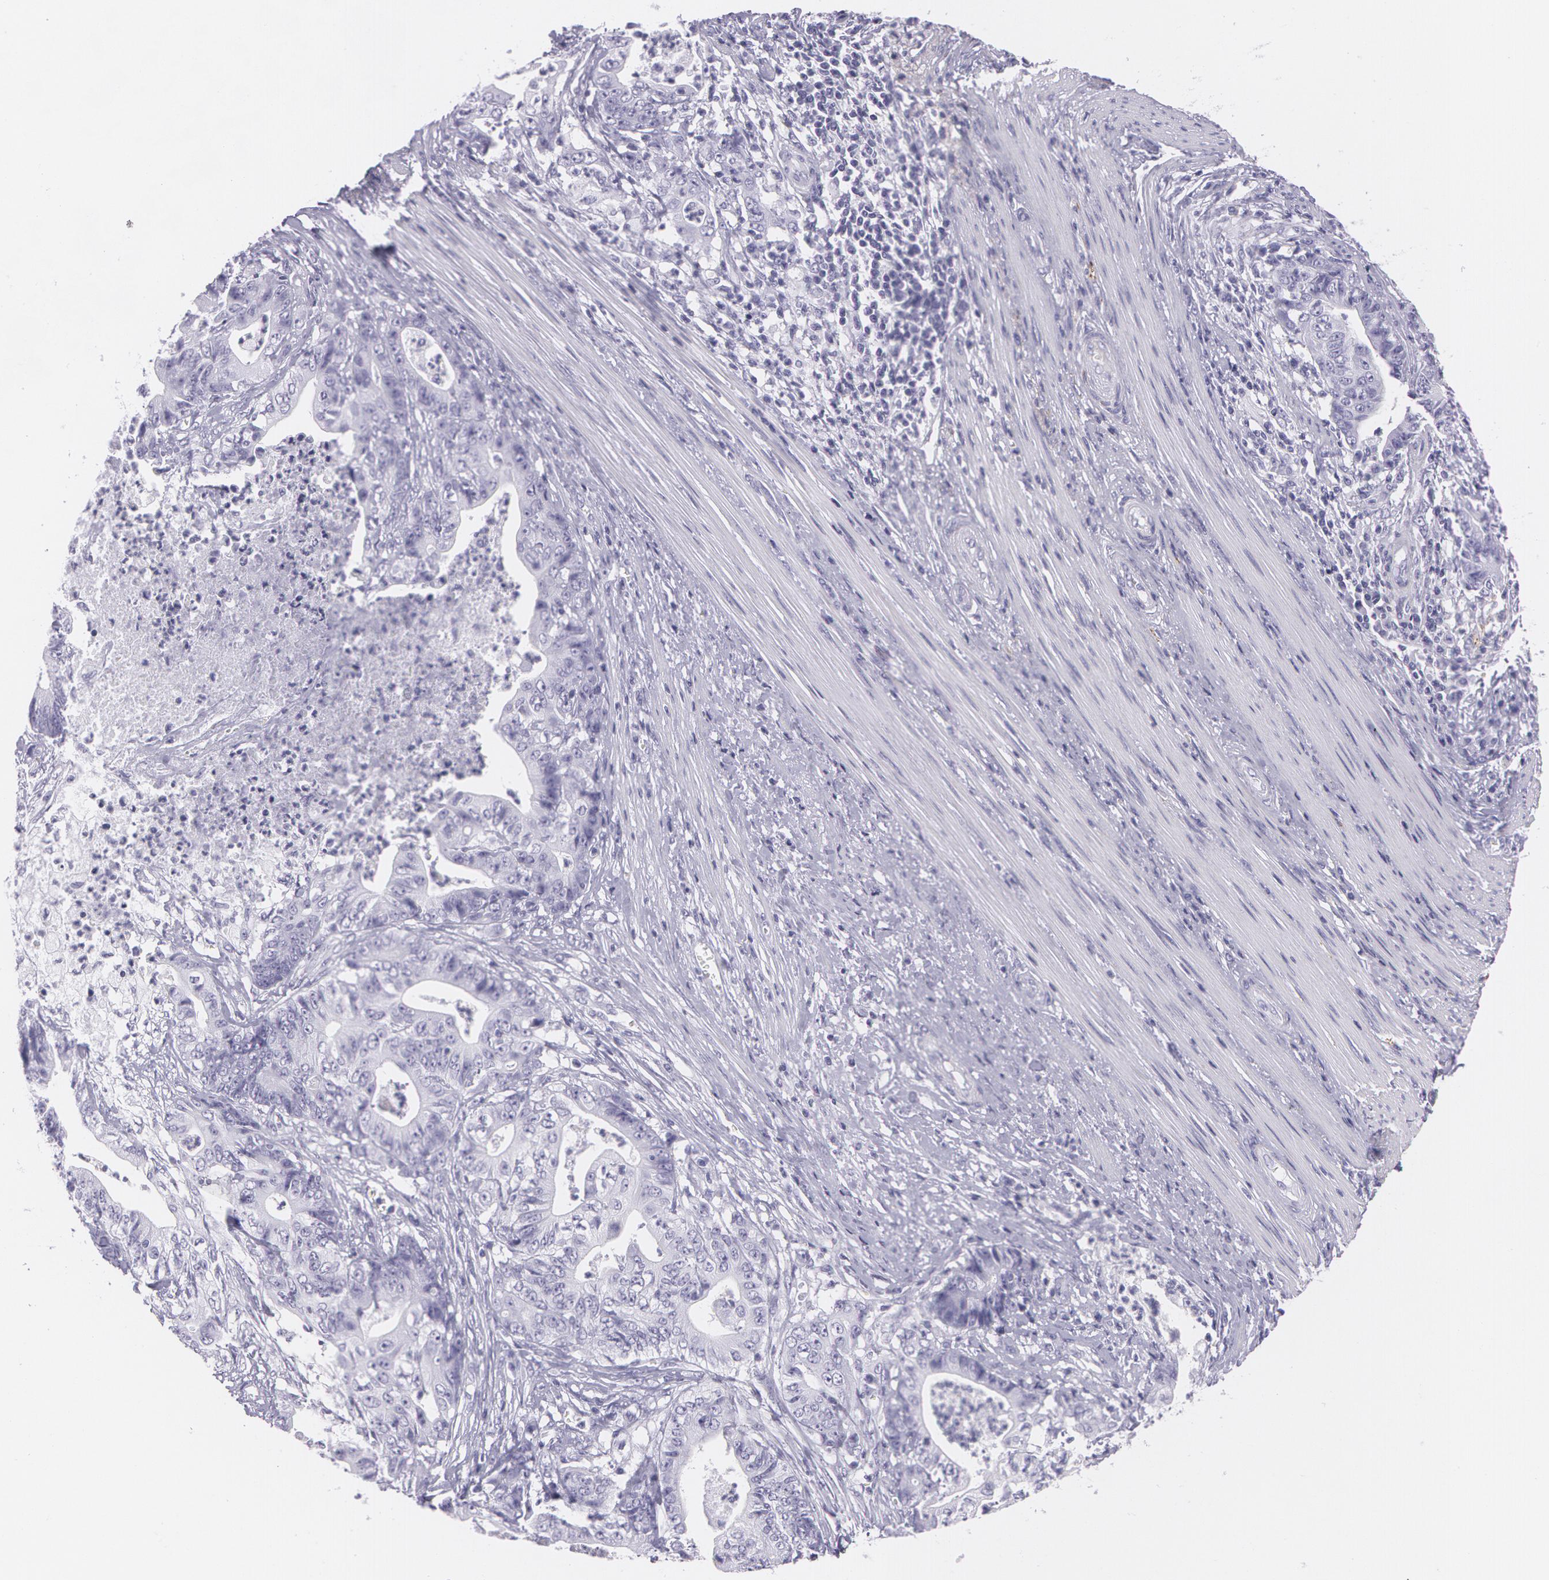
{"staining": {"intensity": "negative", "quantity": "none", "location": "none"}, "tissue": "stomach cancer", "cell_type": "Tumor cells", "image_type": "cancer", "snomed": [{"axis": "morphology", "description": "Adenocarcinoma, NOS"}, {"axis": "topography", "description": "Stomach, lower"}], "caption": "High magnification brightfield microscopy of stomach cancer (adenocarcinoma) stained with DAB (3,3'-diaminobenzidine) (brown) and counterstained with hematoxylin (blue): tumor cells show no significant staining.", "gene": "SNCG", "patient": {"sex": "female", "age": 86}}